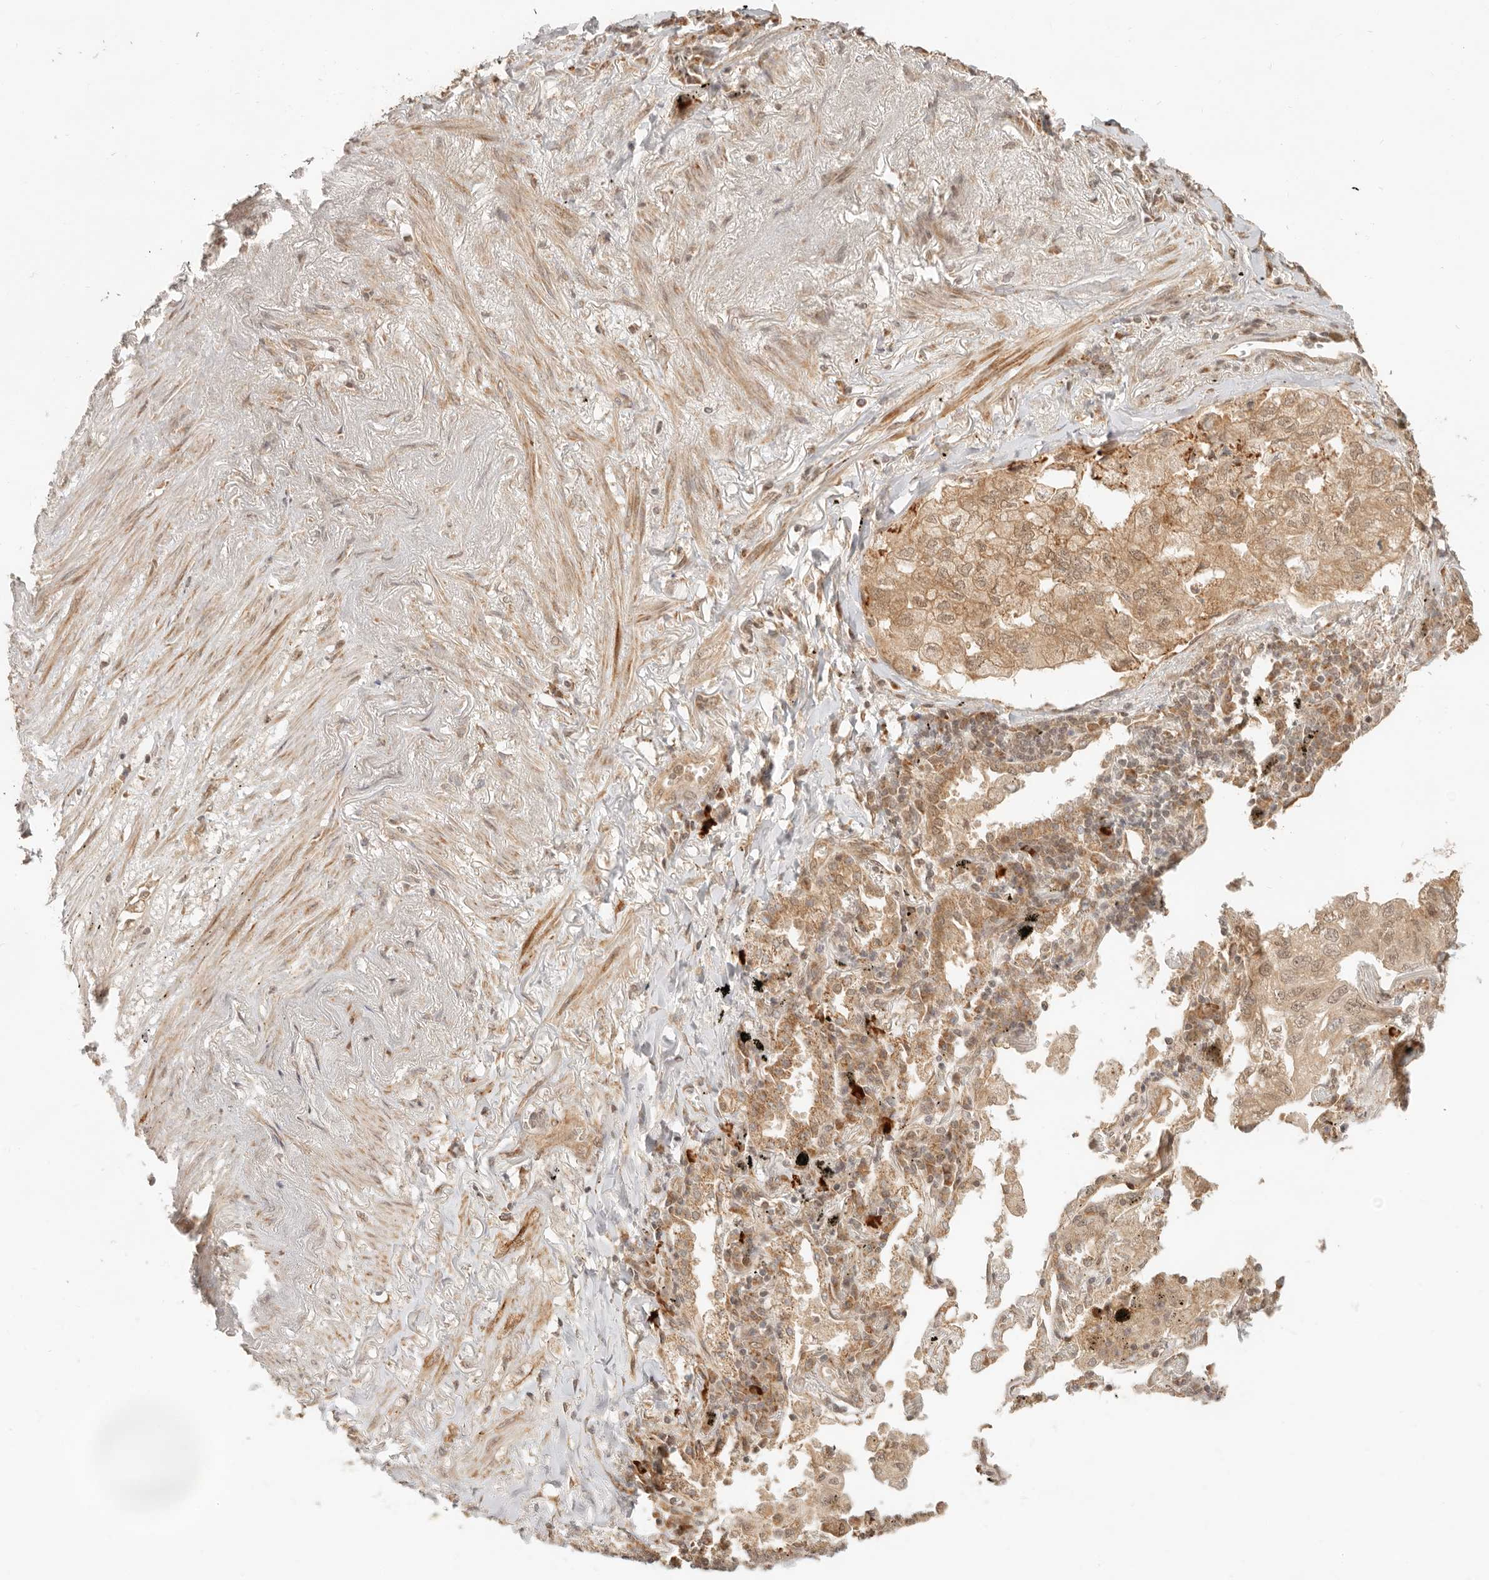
{"staining": {"intensity": "moderate", "quantity": ">75%", "location": "cytoplasmic/membranous"}, "tissue": "lung cancer", "cell_type": "Tumor cells", "image_type": "cancer", "snomed": [{"axis": "morphology", "description": "Adenocarcinoma, NOS"}, {"axis": "topography", "description": "Lung"}], "caption": "Tumor cells exhibit moderate cytoplasmic/membranous positivity in about >75% of cells in adenocarcinoma (lung).", "gene": "BAALC", "patient": {"sex": "male", "age": 65}}